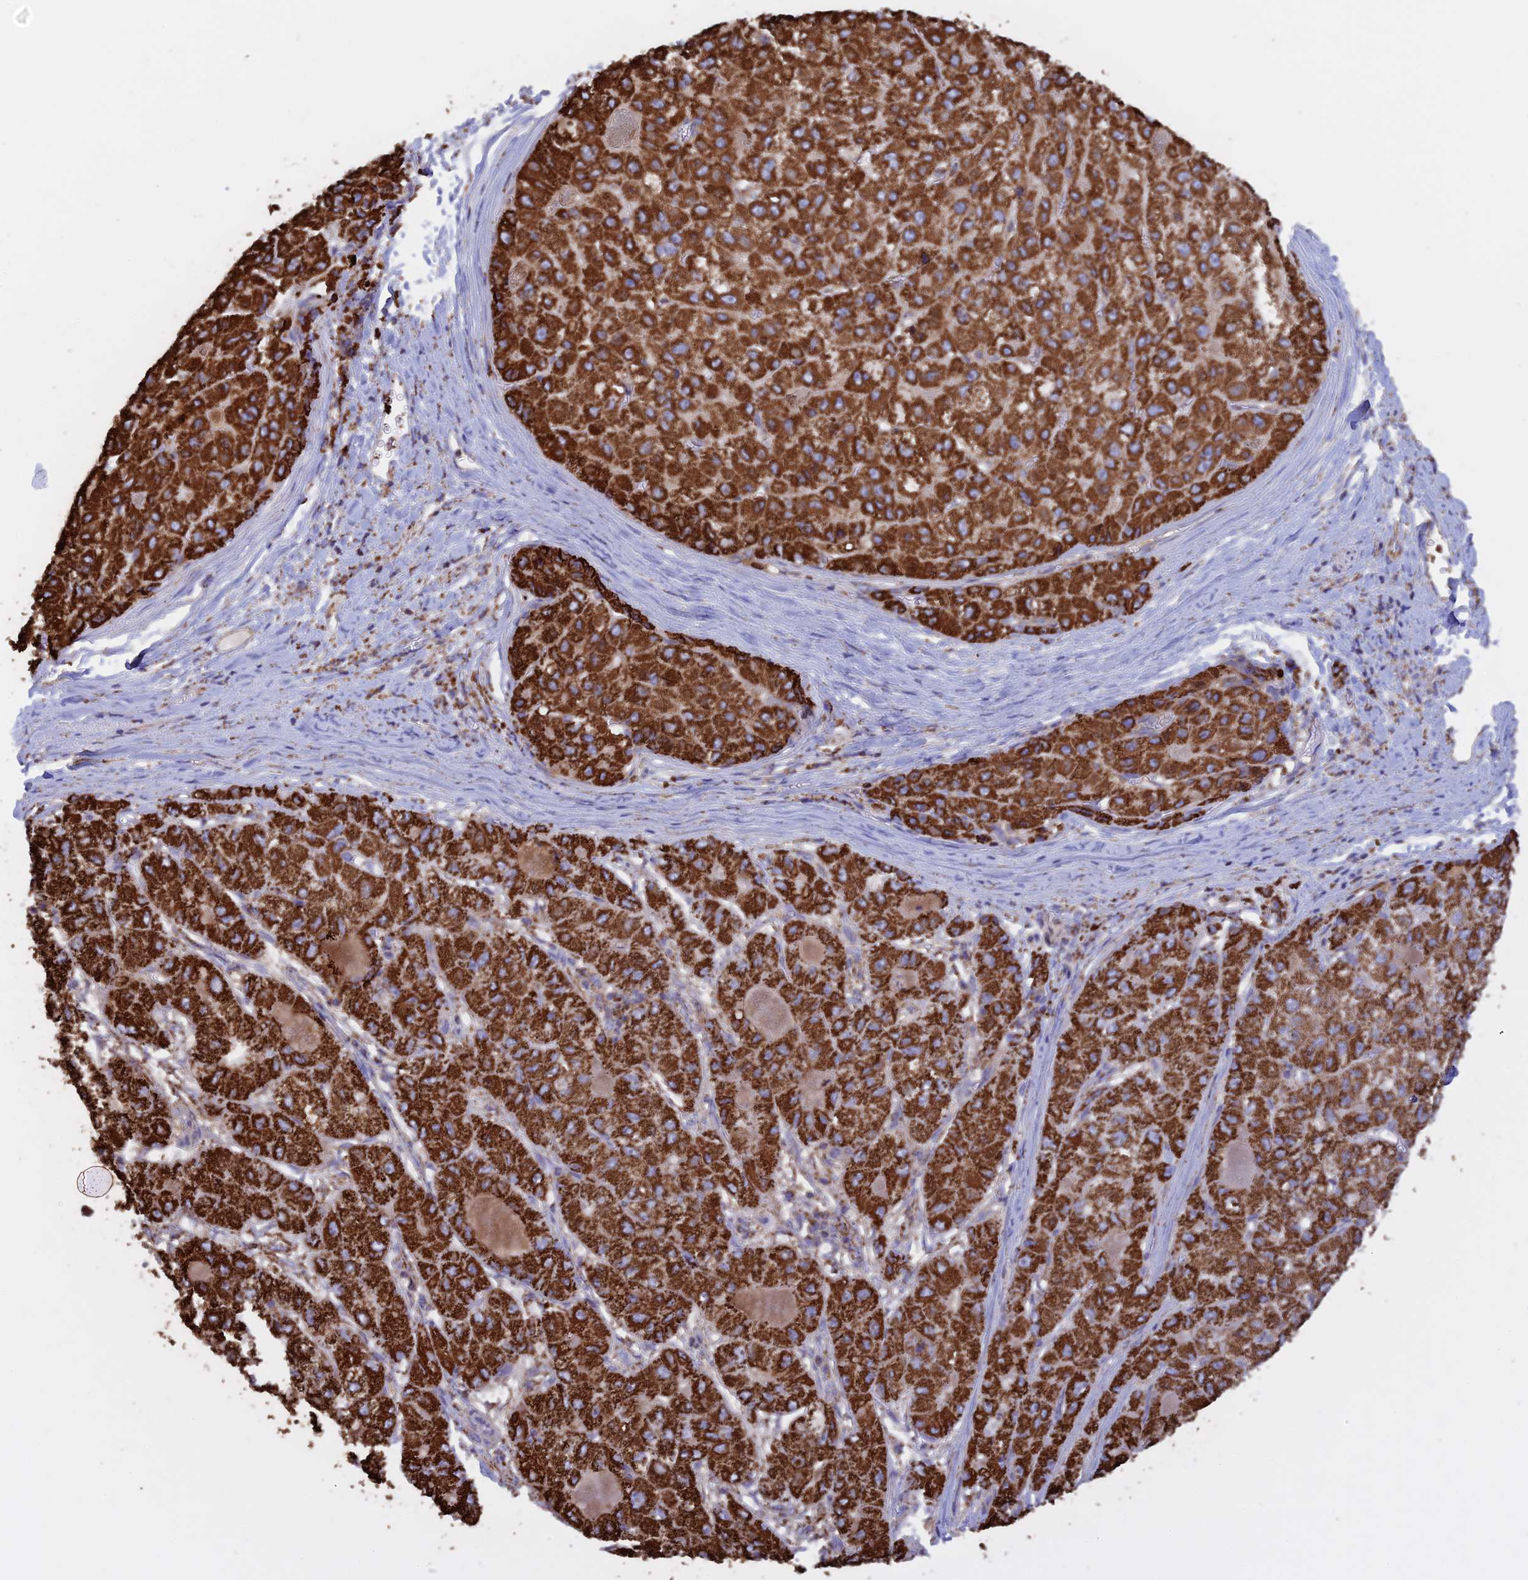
{"staining": {"intensity": "strong", "quantity": ">75%", "location": "cytoplasmic/membranous"}, "tissue": "liver cancer", "cell_type": "Tumor cells", "image_type": "cancer", "snomed": [{"axis": "morphology", "description": "Carcinoma, Hepatocellular, NOS"}, {"axis": "topography", "description": "Liver"}], "caption": "Protein expression analysis of human liver hepatocellular carcinoma reveals strong cytoplasmic/membranous staining in approximately >75% of tumor cells.", "gene": "KCNG1", "patient": {"sex": "male", "age": 80}}